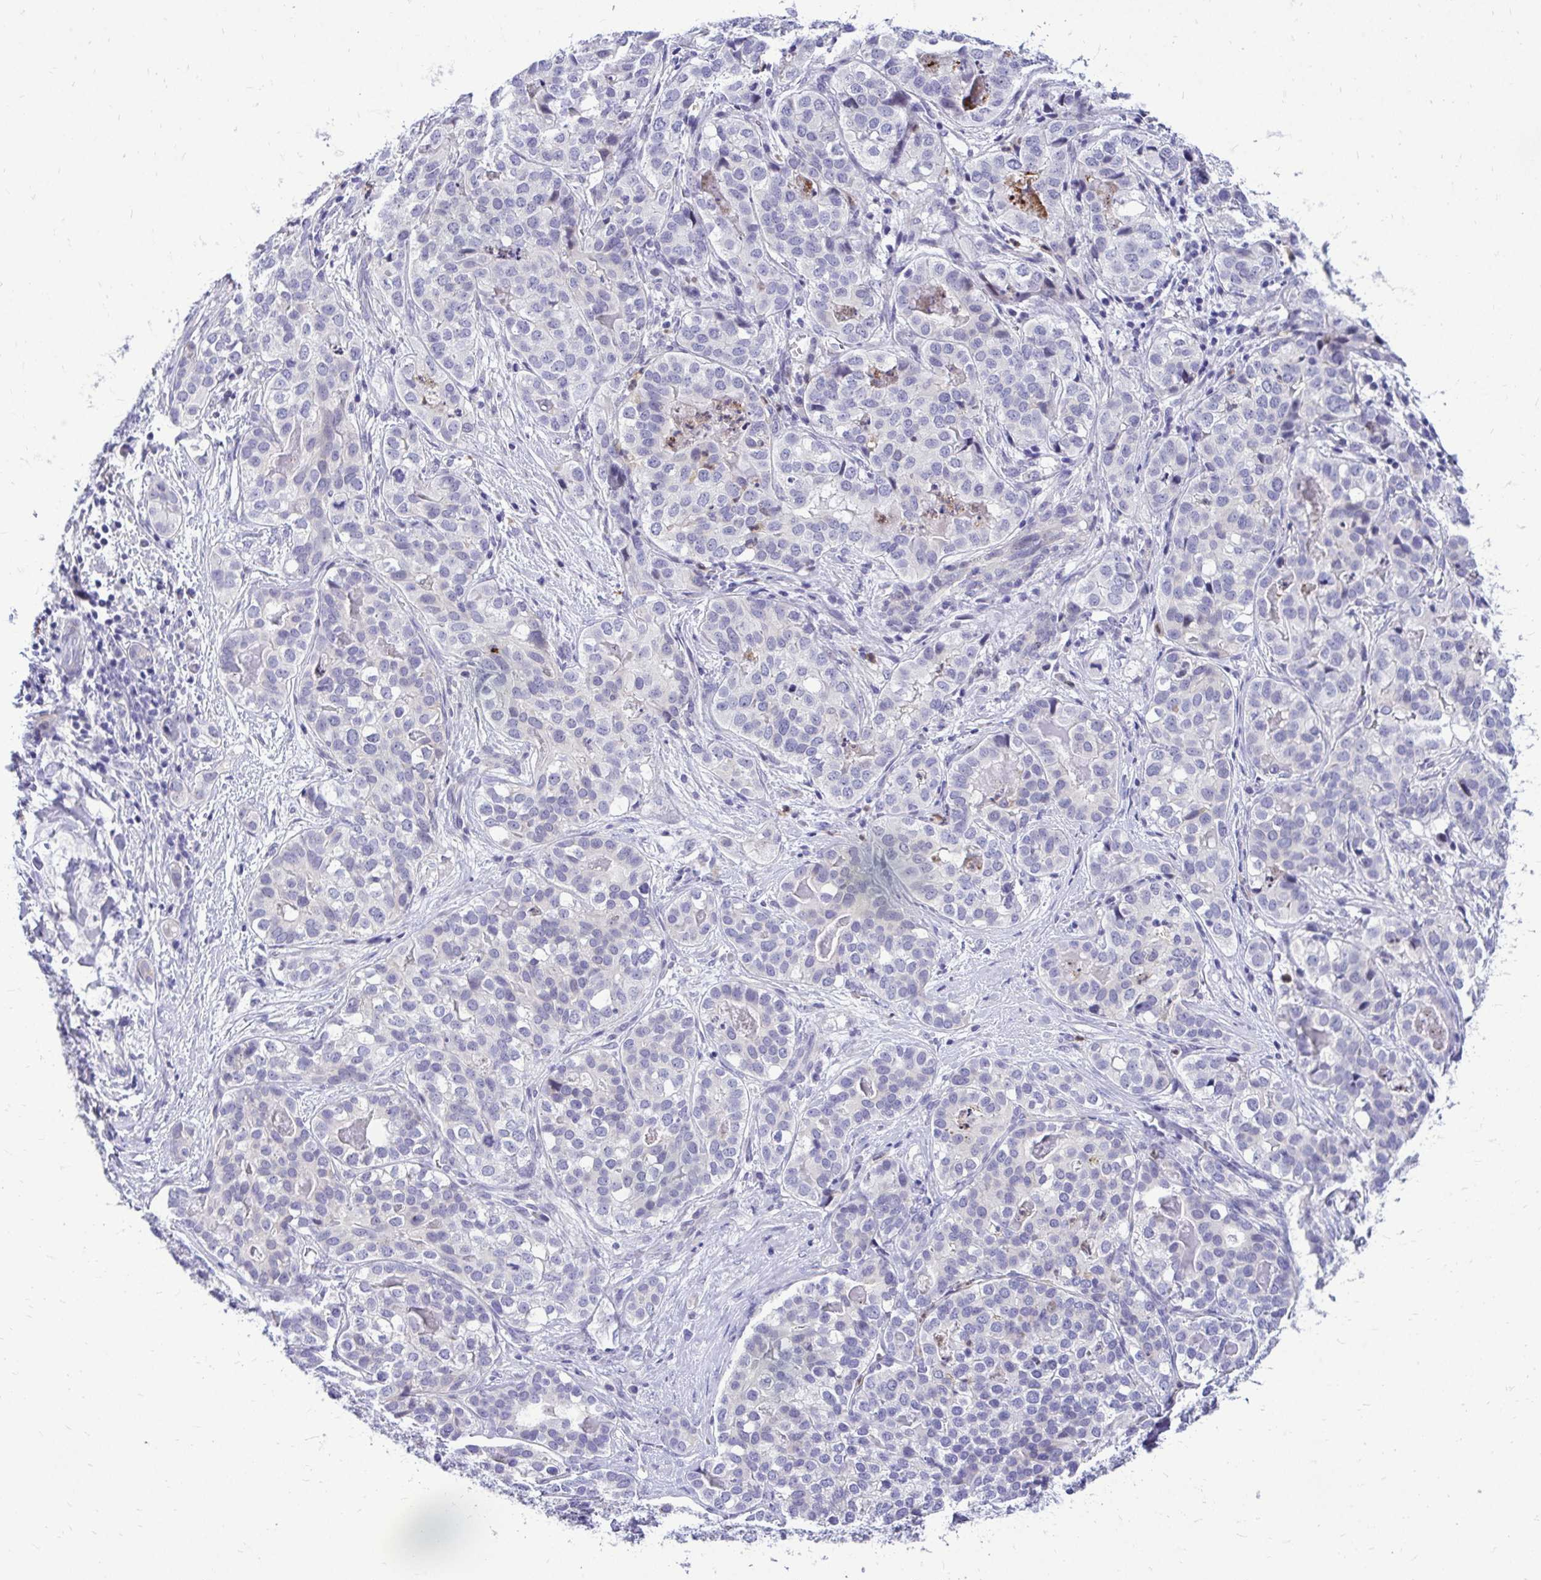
{"staining": {"intensity": "negative", "quantity": "none", "location": "none"}, "tissue": "liver cancer", "cell_type": "Tumor cells", "image_type": "cancer", "snomed": [{"axis": "morphology", "description": "Cholangiocarcinoma"}, {"axis": "topography", "description": "Liver"}], "caption": "Immunohistochemistry (IHC) histopathology image of human cholangiocarcinoma (liver) stained for a protein (brown), which shows no expression in tumor cells.", "gene": "ZSWIM9", "patient": {"sex": "male", "age": 56}}